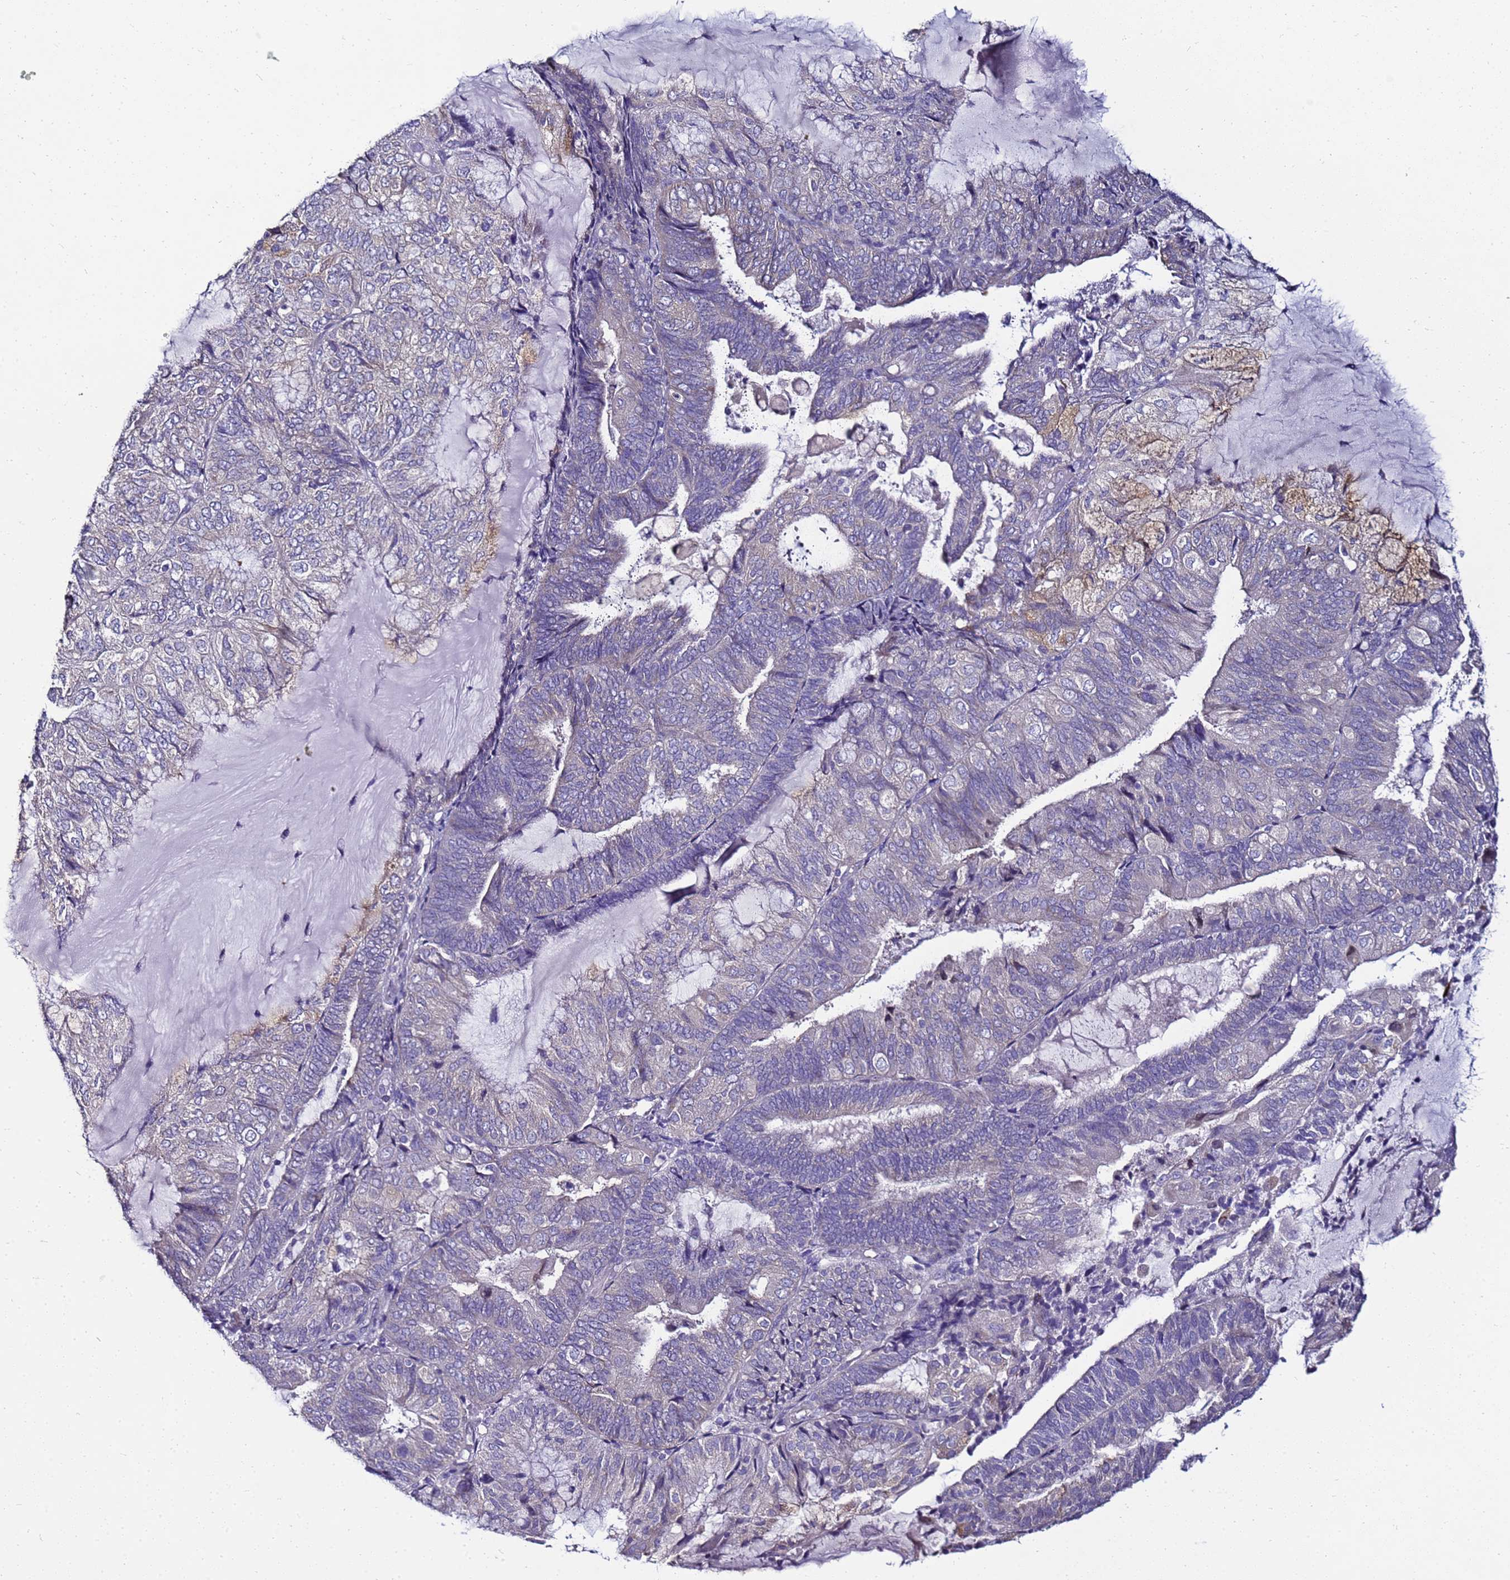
{"staining": {"intensity": "negative", "quantity": "none", "location": "none"}, "tissue": "endometrial cancer", "cell_type": "Tumor cells", "image_type": "cancer", "snomed": [{"axis": "morphology", "description": "Adenocarcinoma, NOS"}, {"axis": "topography", "description": "Endometrium"}], "caption": "Immunohistochemistry image of neoplastic tissue: endometrial adenocarcinoma stained with DAB reveals no significant protein expression in tumor cells.", "gene": "FAM166B", "patient": {"sex": "female", "age": 81}}